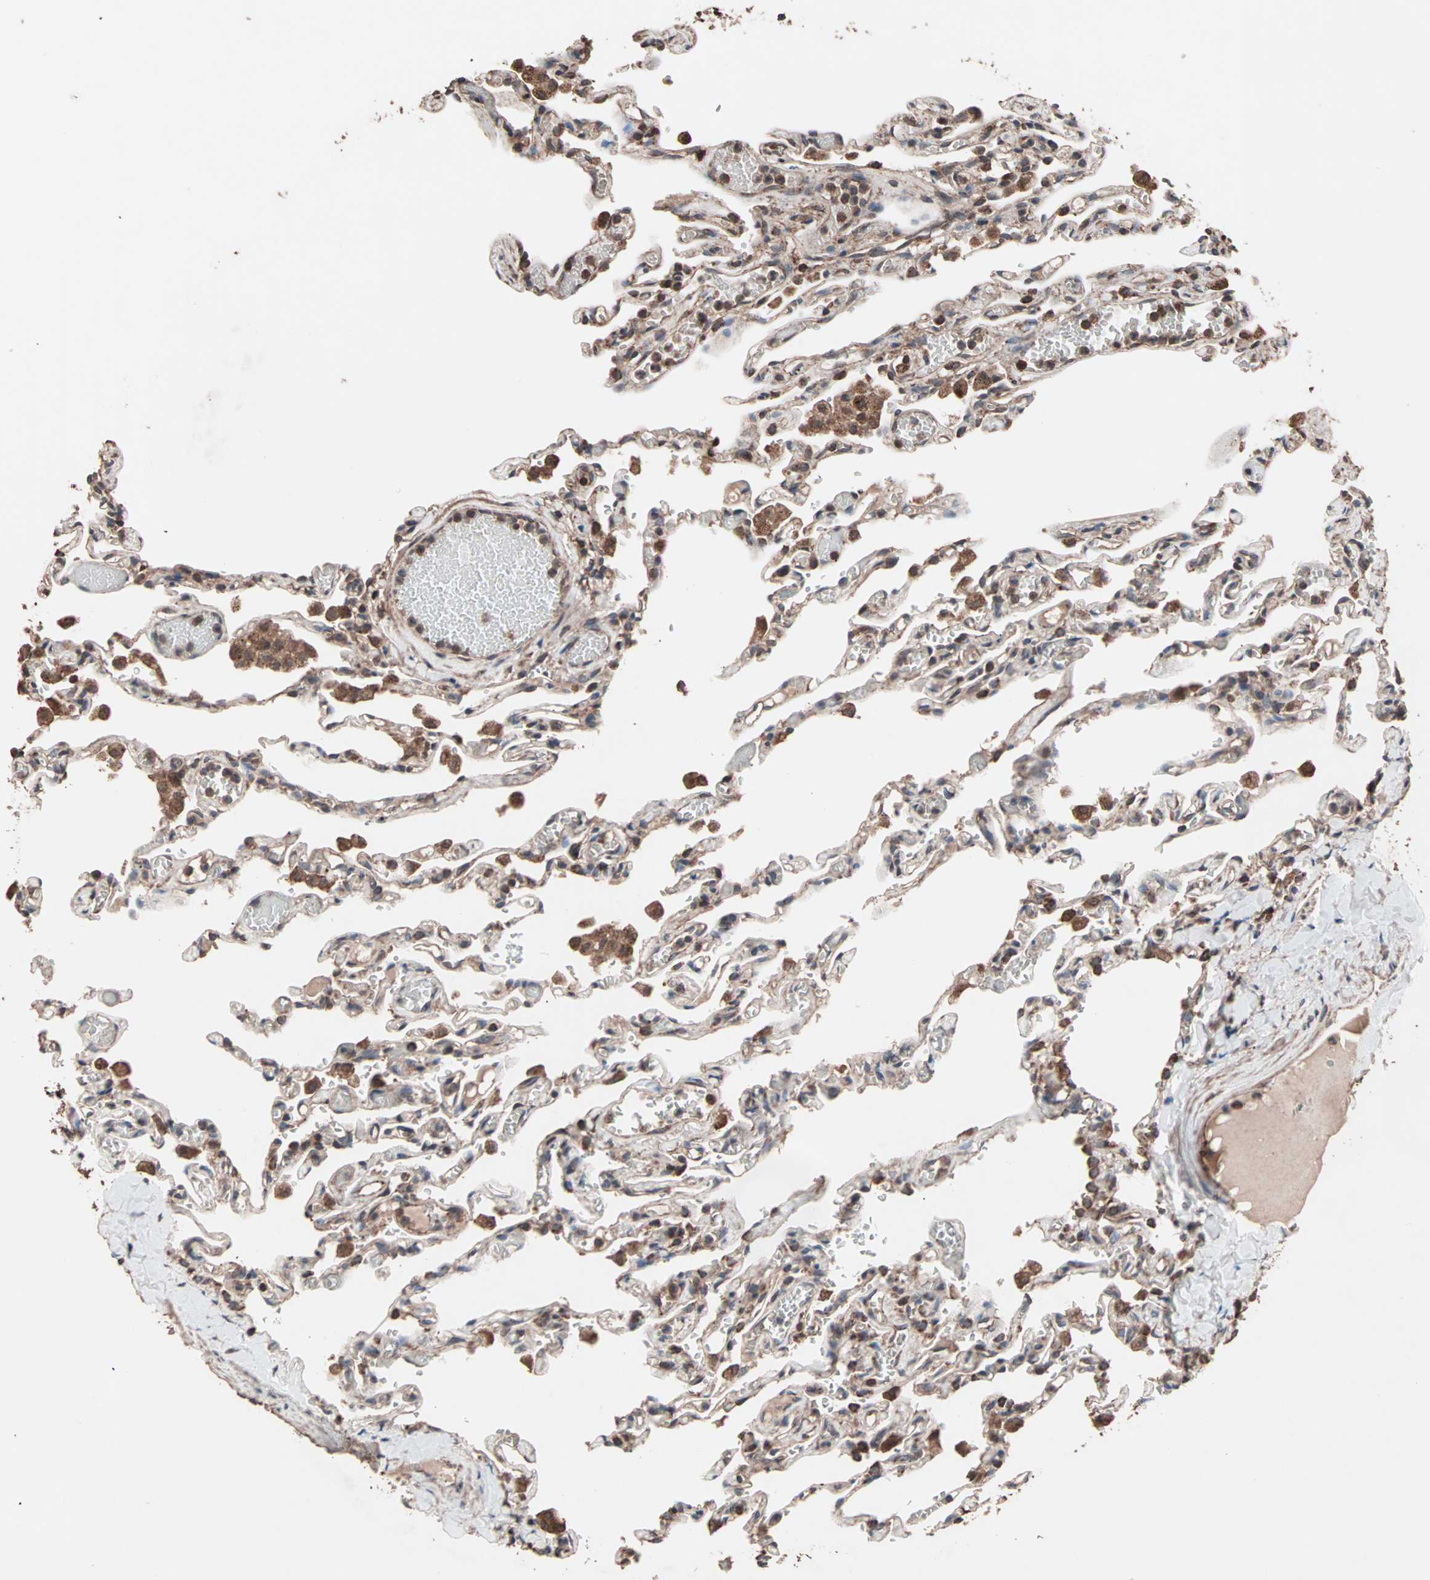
{"staining": {"intensity": "moderate", "quantity": ">75%", "location": "cytoplasmic/membranous"}, "tissue": "lung", "cell_type": "Alveolar cells", "image_type": "normal", "snomed": [{"axis": "morphology", "description": "Normal tissue, NOS"}, {"axis": "topography", "description": "Lung"}], "caption": "This micrograph reveals IHC staining of unremarkable human lung, with medium moderate cytoplasmic/membranous positivity in approximately >75% of alveolar cells.", "gene": "MRPL2", "patient": {"sex": "male", "age": 21}}